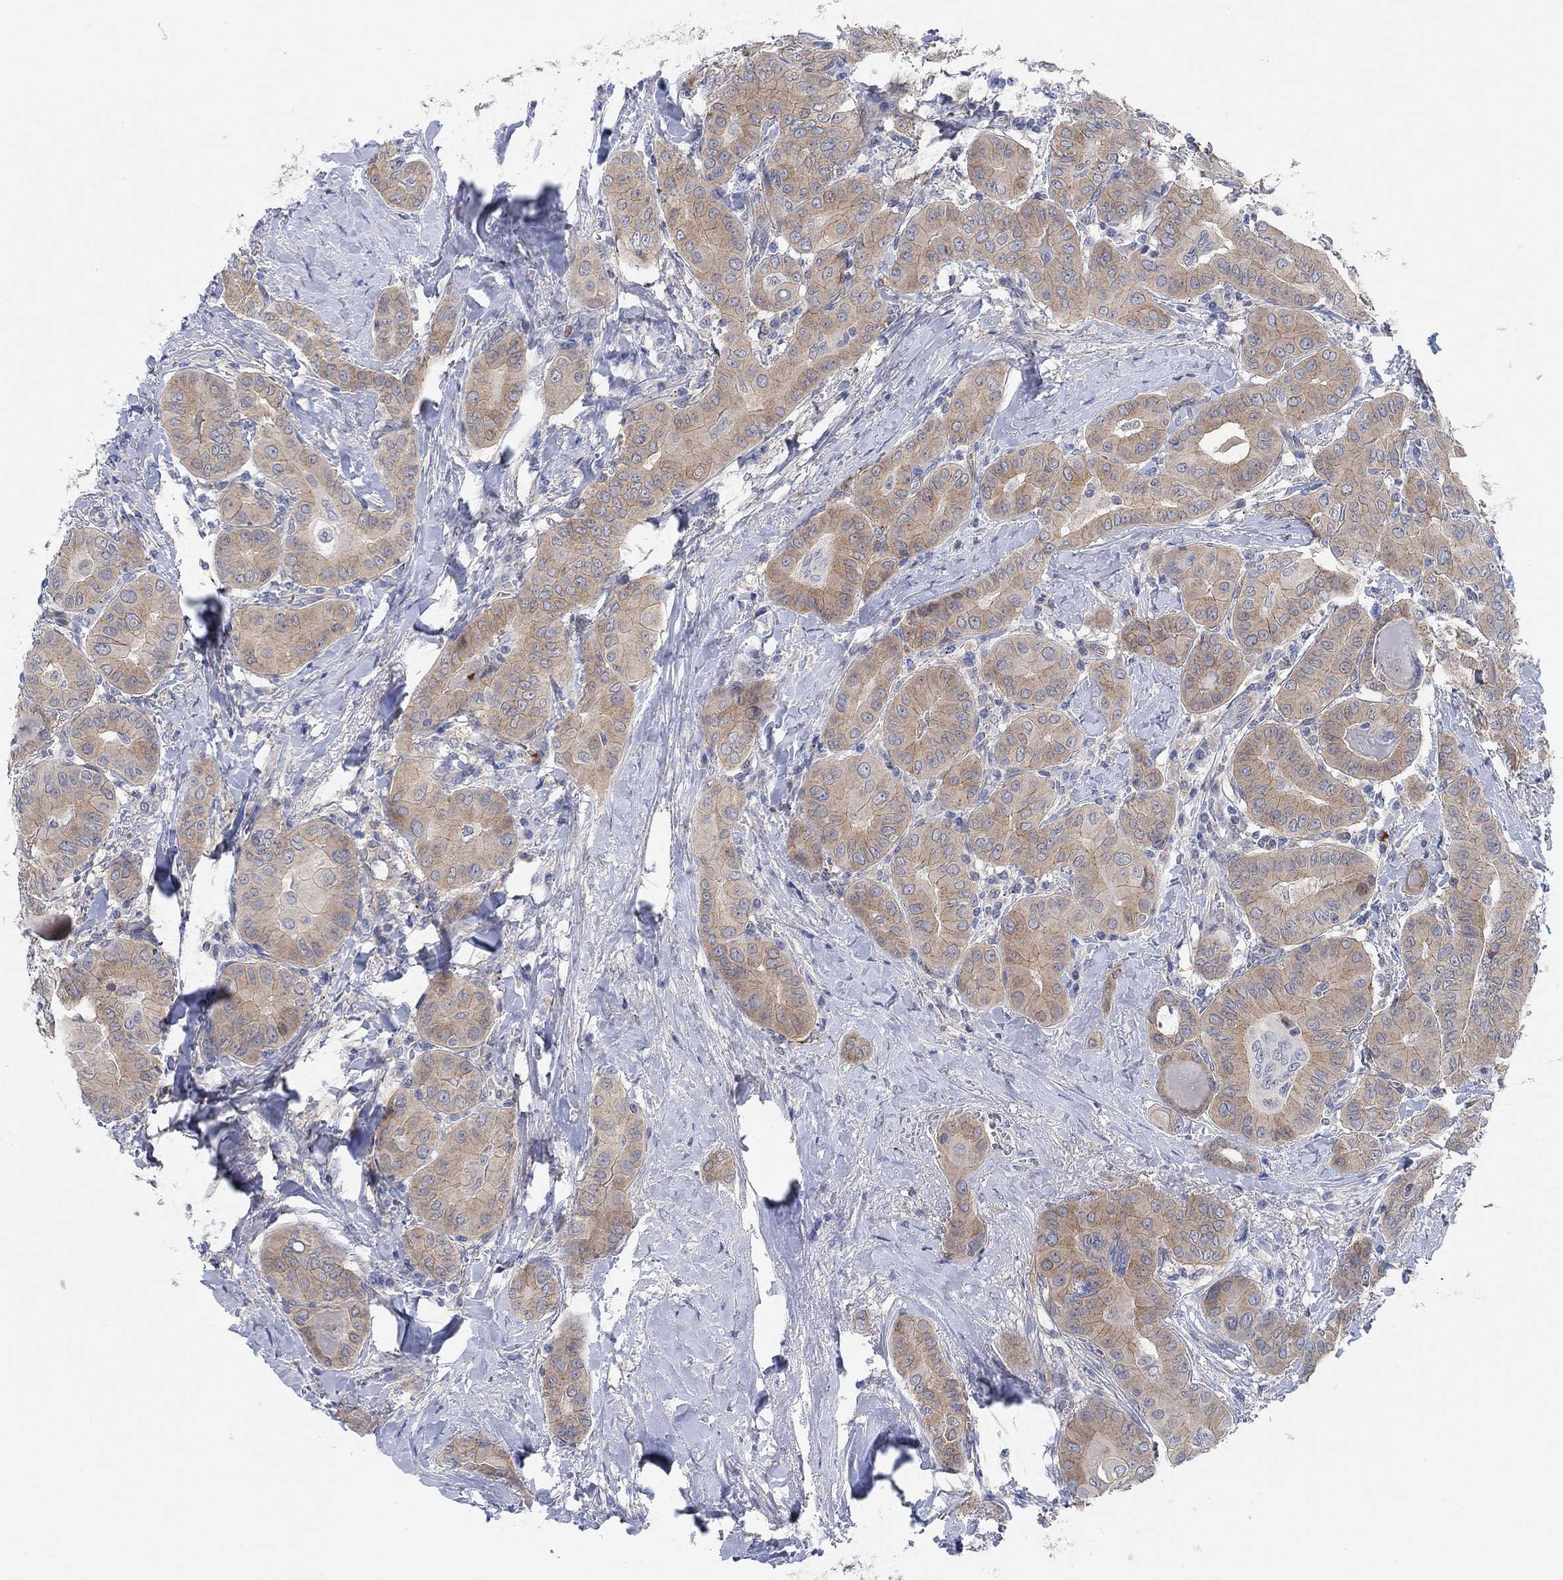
{"staining": {"intensity": "moderate", "quantity": "25%-75%", "location": "cytoplasmic/membranous"}, "tissue": "thyroid cancer", "cell_type": "Tumor cells", "image_type": "cancer", "snomed": [{"axis": "morphology", "description": "Papillary adenocarcinoma, NOS"}, {"axis": "topography", "description": "Thyroid gland"}], "caption": "A micrograph of papillary adenocarcinoma (thyroid) stained for a protein exhibits moderate cytoplasmic/membranous brown staining in tumor cells. Nuclei are stained in blue.", "gene": "PMFBP1", "patient": {"sex": "female", "age": 37}}